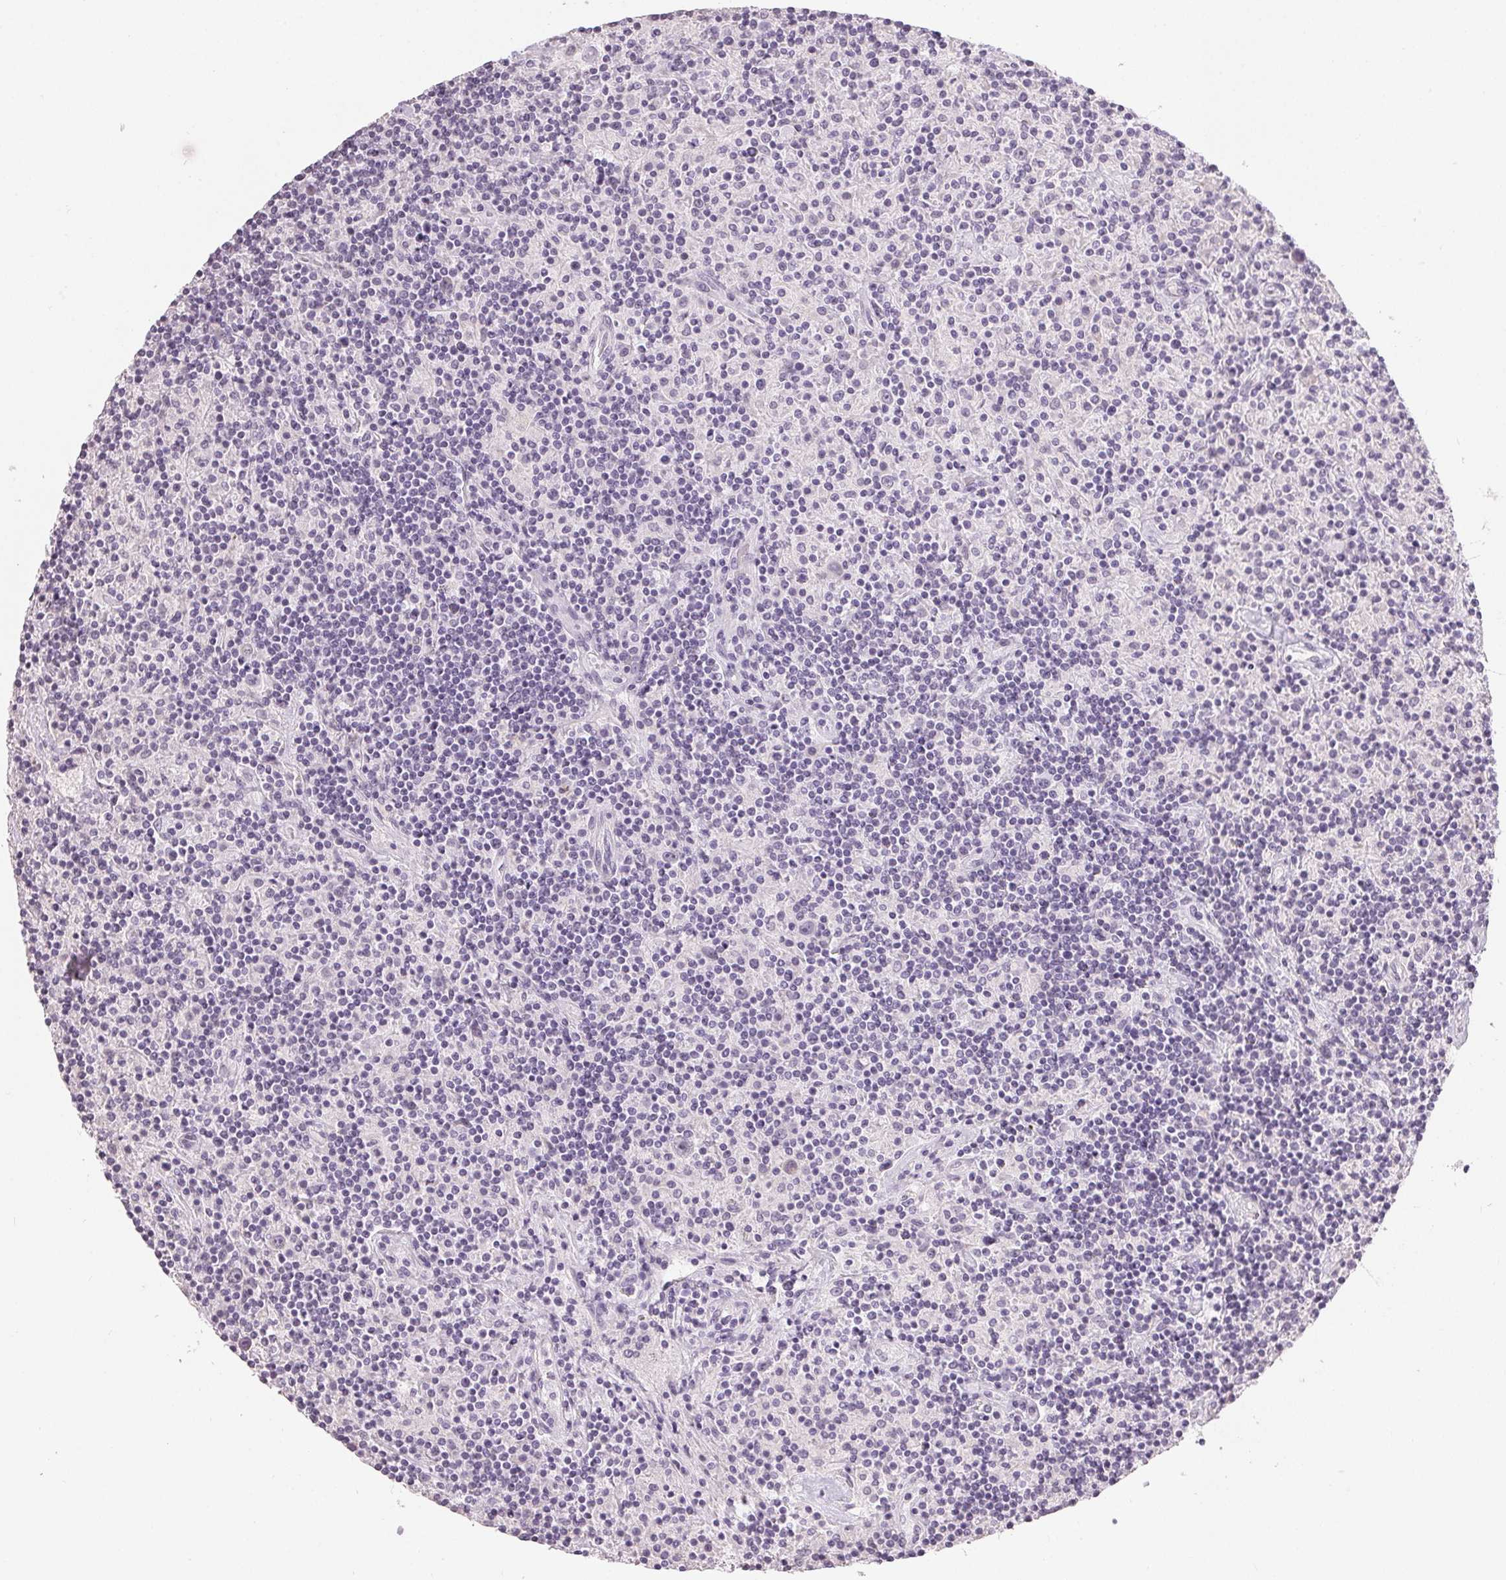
{"staining": {"intensity": "negative", "quantity": "none", "location": "none"}, "tissue": "lymphoma", "cell_type": "Tumor cells", "image_type": "cancer", "snomed": [{"axis": "morphology", "description": "Hodgkin's disease, NOS"}, {"axis": "topography", "description": "Lymph node"}], "caption": "Immunohistochemical staining of Hodgkin's disease shows no significant expression in tumor cells.", "gene": "TMEM174", "patient": {"sex": "male", "age": 70}}